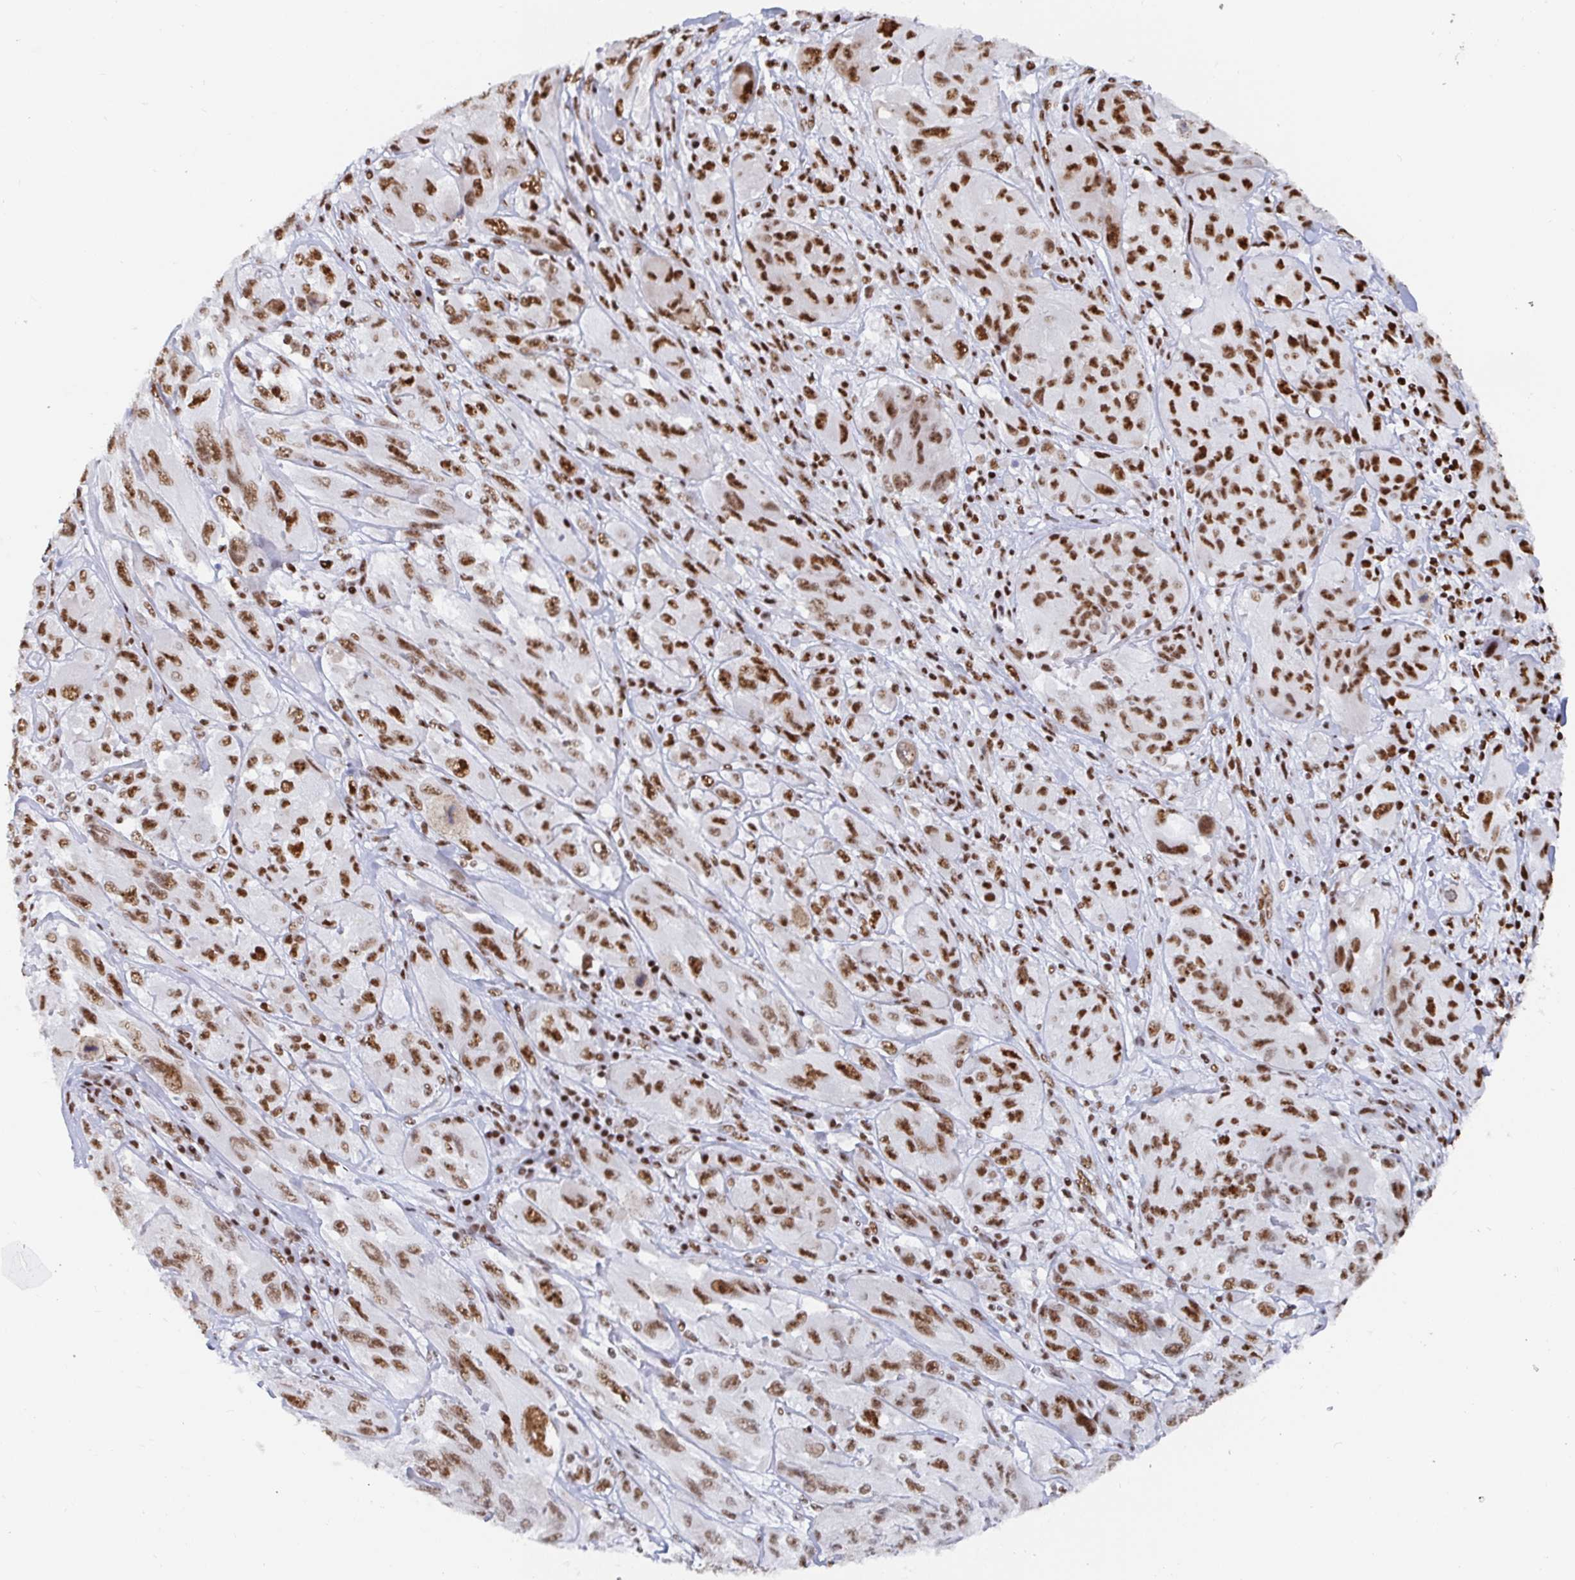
{"staining": {"intensity": "moderate", "quantity": ">75%", "location": "nuclear"}, "tissue": "melanoma", "cell_type": "Tumor cells", "image_type": "cancer", "snomed": [{"axis": "morphology", "description": "Malignant melanoma, NOS"}, {"axis": "topography", "description": "Skin"}], "caption": "Malignant melanoma was stained to show a protein in brown. There is medium levels of moderate nuclear positivity in about >75% of tumor cells. (DAB IHC with brightfield microscopy, high magnification).", "gene": "EWSR1", "patient": {"sex": "female", "age": 91}}